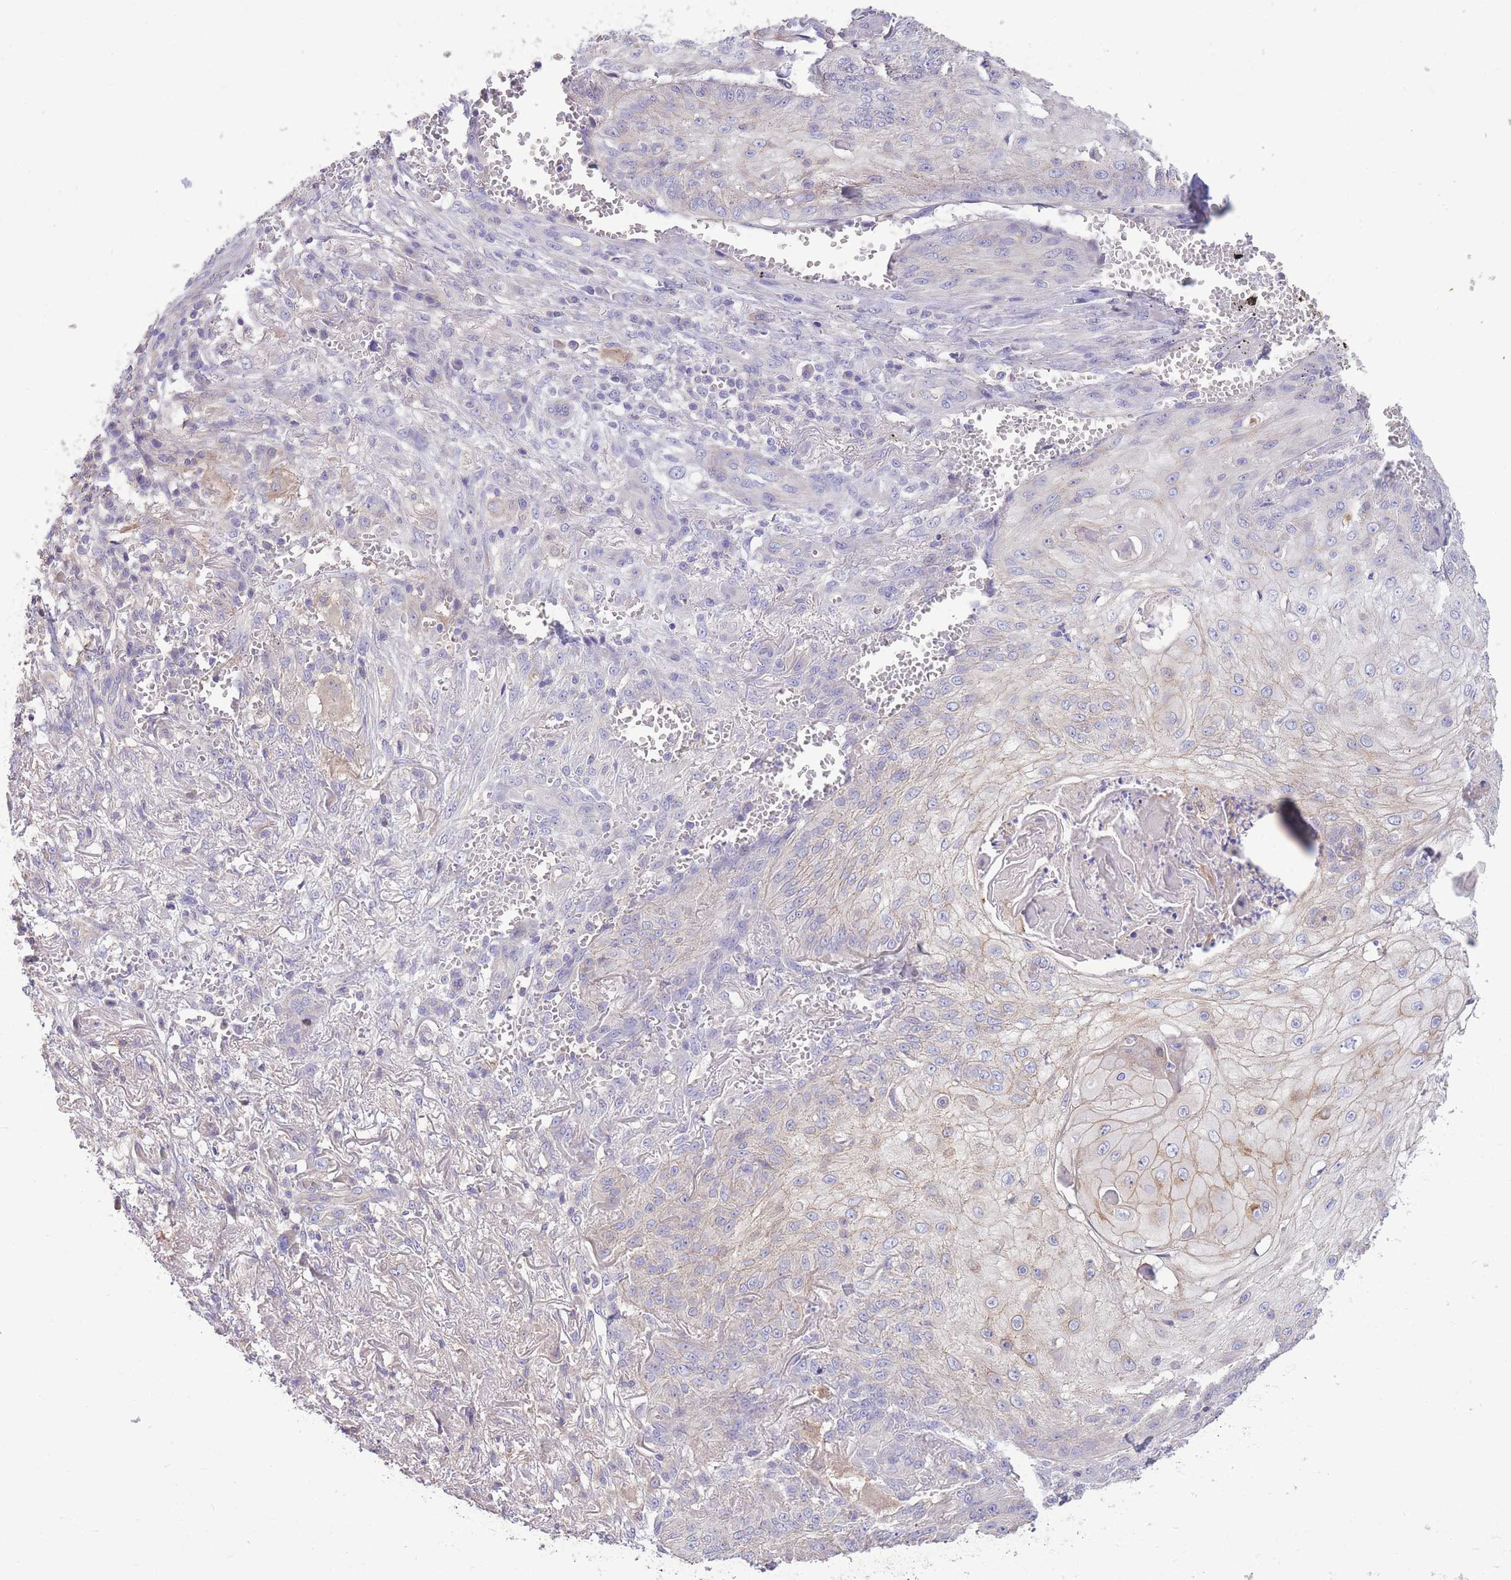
{"staining": {"intensity": "weak", "quantity": "<25%", "location": "cytoplasmic/membranous"}, "tissue": "skin cancer", "cell_type": "Tumor cells", "image_type": "cancer", "snomed": [{"axis": "morphology", "description": "Squamous cell carcinoma, NOS"}, {"axis": "topography", "description": "Skin"}], "caption": "Image shows no significant protein expression in tumor cells of skin squamous cell carcinoma.", "gene": "OR5T1", "patient": {"sex": "male", "age": 70}}